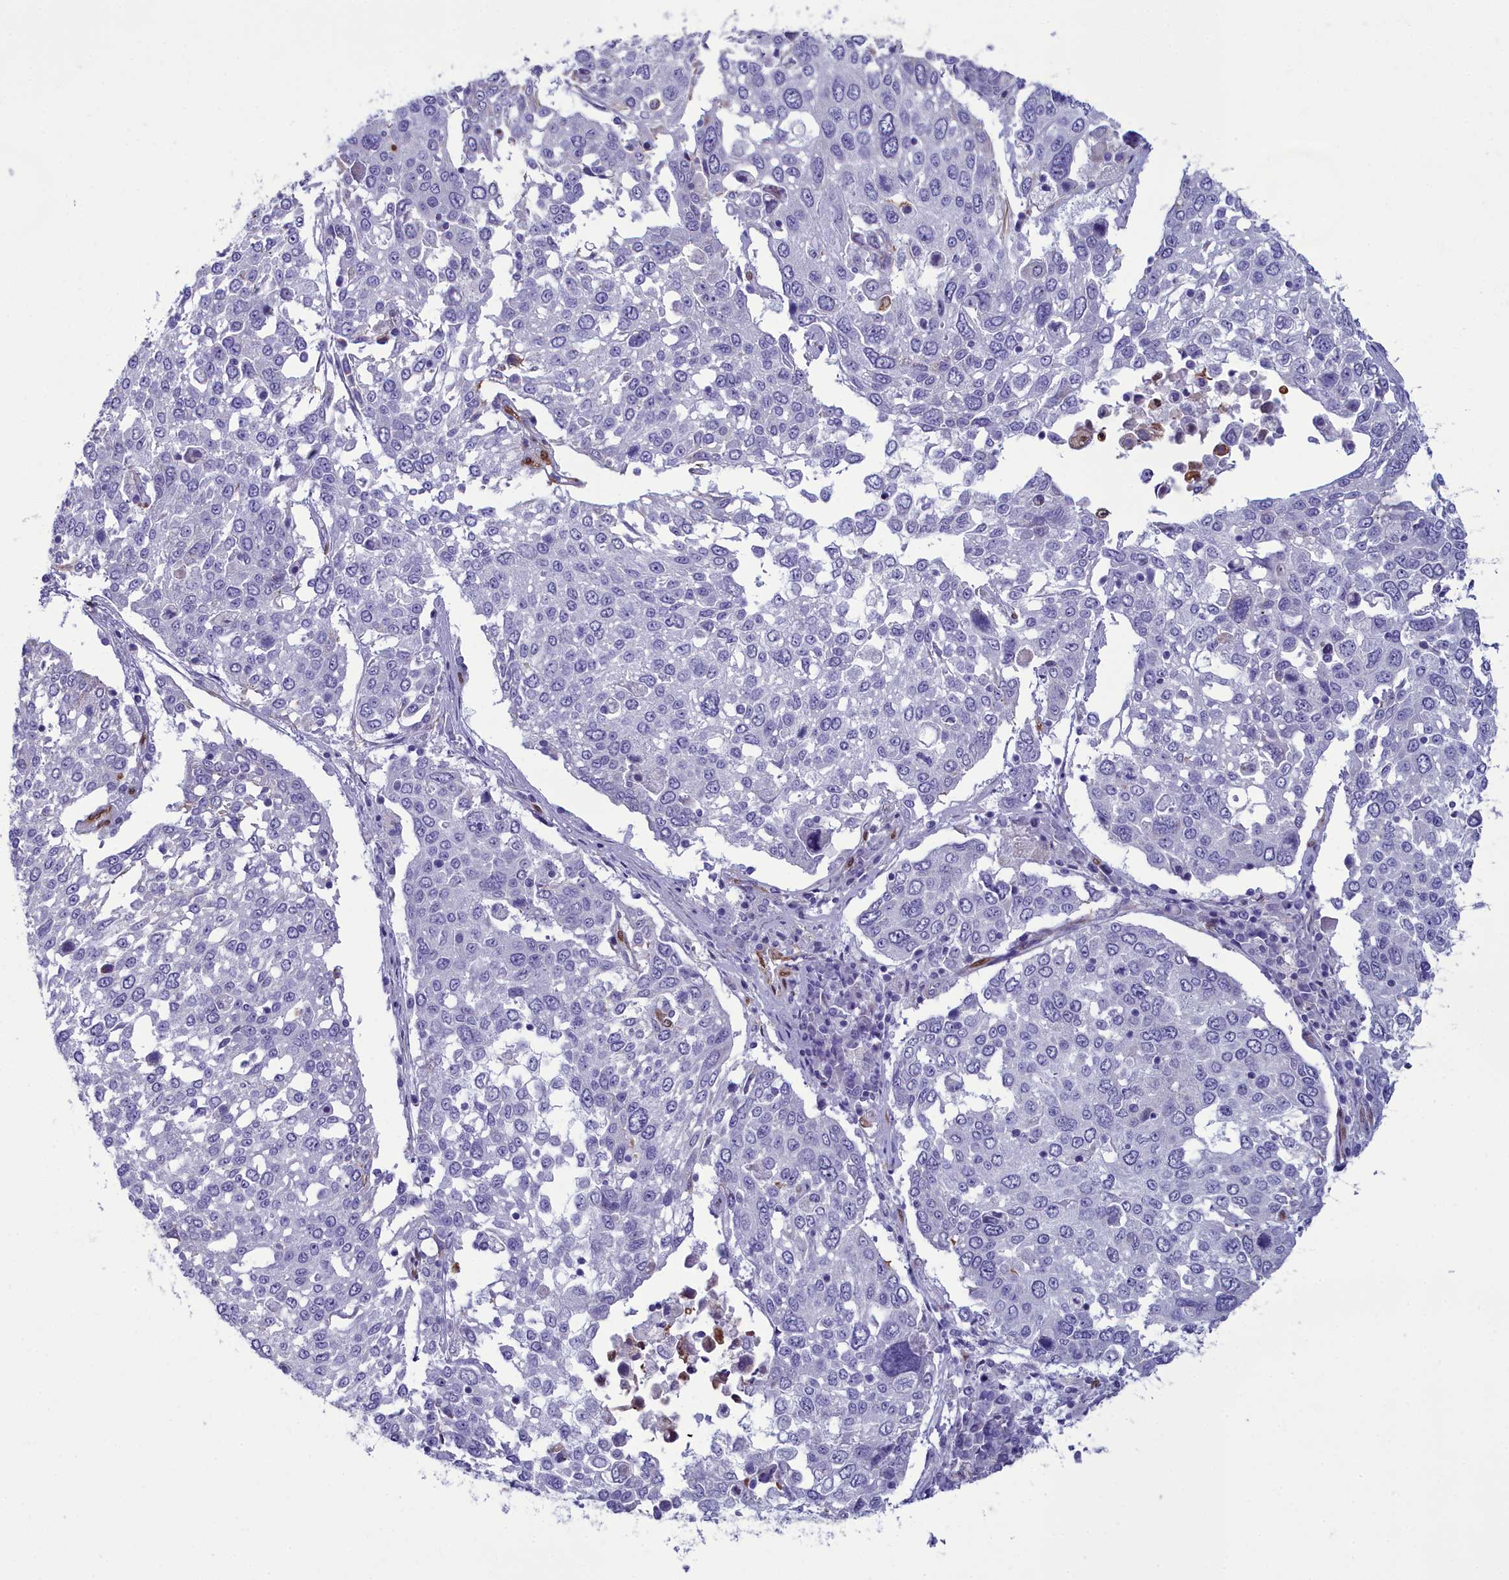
{"staining": {"intensity": "negative", "quantity": "none", "location": "none"}, "tissue": "lung cancer", "cell_type": "Tumor cells", "image_type": "cancer", "snomed": [{"axis": "morphology", "description": "Squamous cell carcinoma, NOS"}, {"axis": "topography", "description": "Lung"}], "caption": "An immunohistochemistry (IHC) micrograph of lung cancer is shown. There is no staining in tumor cells of lung cancer.", "gene": "PPP1R14A", "patient": {"sex": "male", "age": 65}}